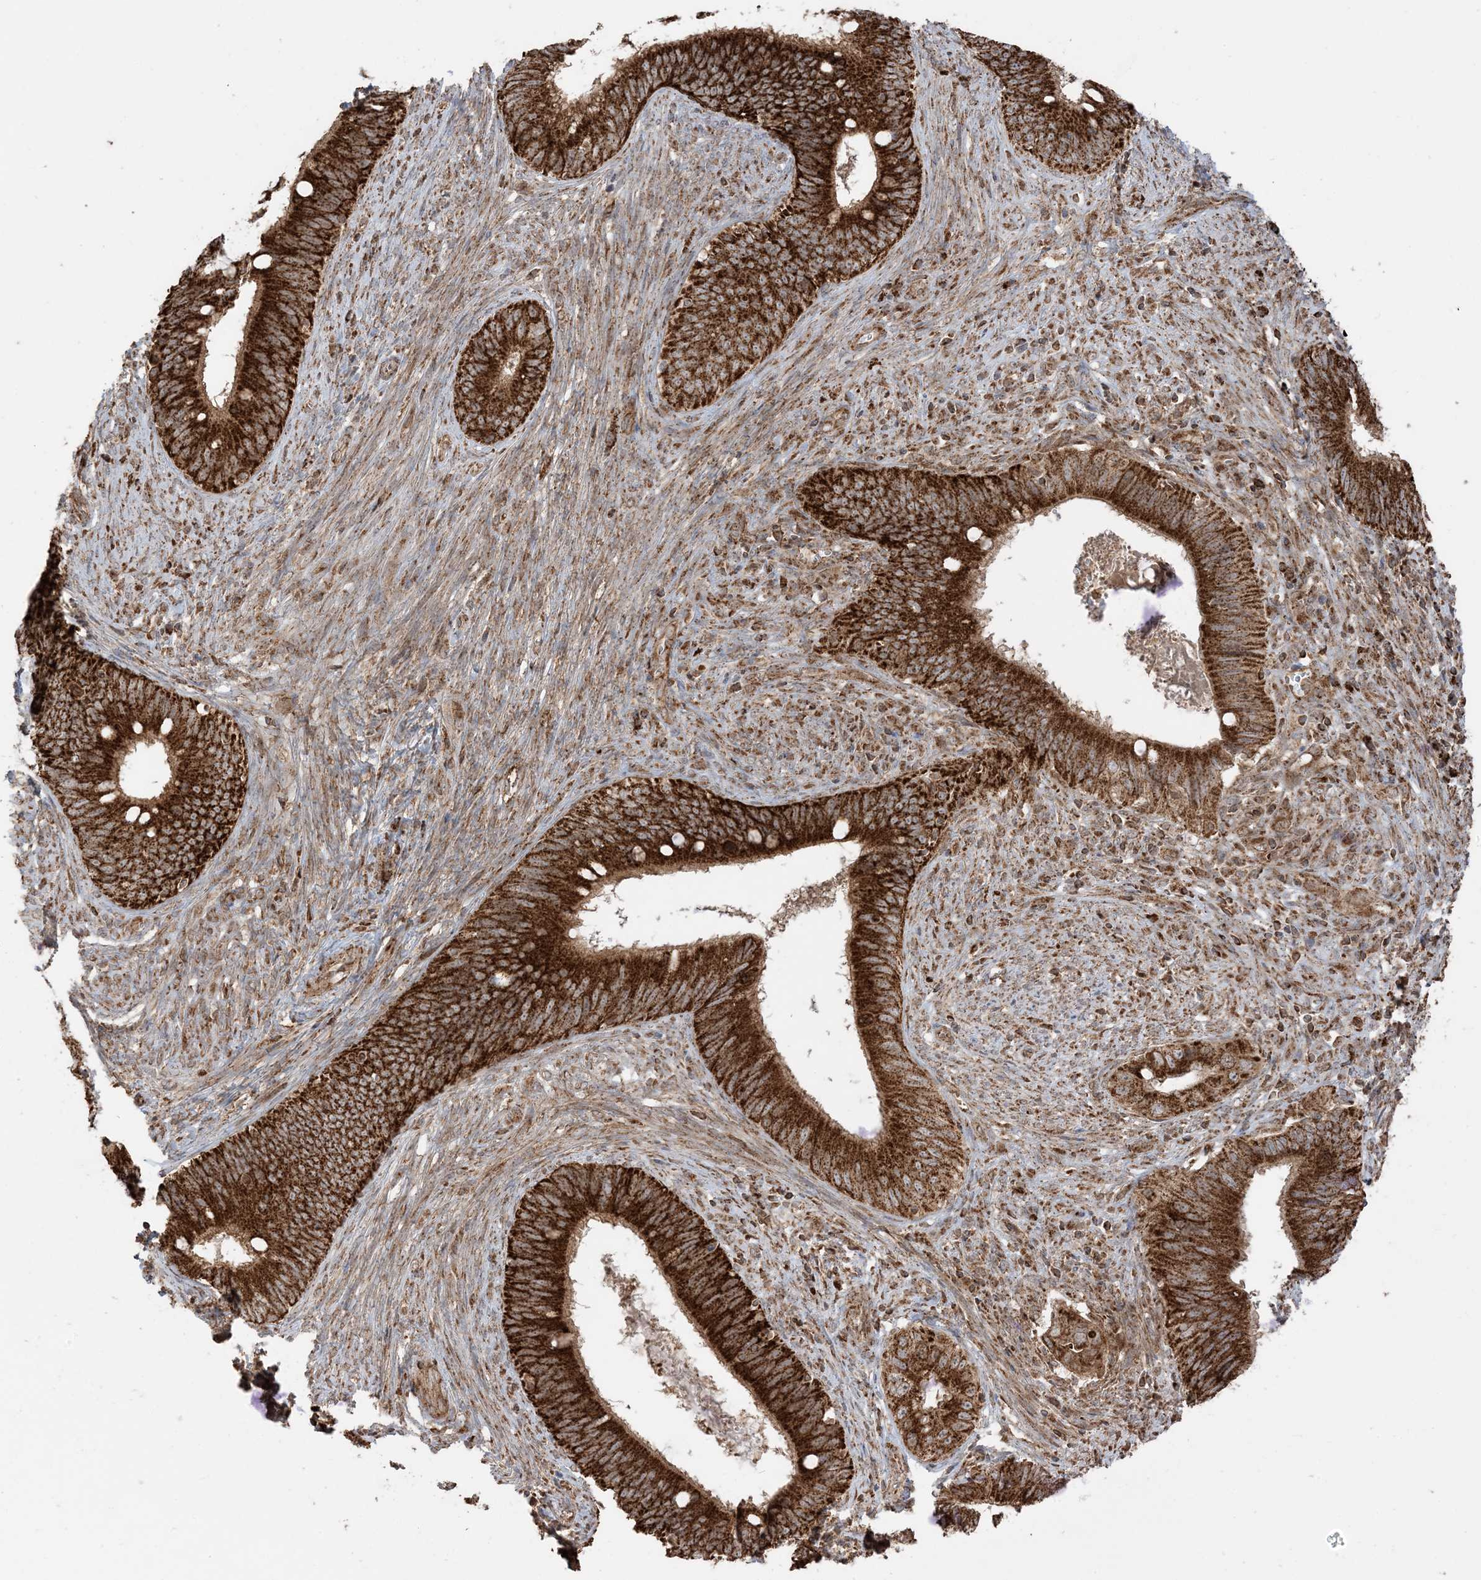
{"staining": {"intensity": "strong", "quantity": ">75%", "location": "cytoplasmic/membranous"}, "tissue": "cervical cancer", "cell_type": "Tumor cells", "image_type": "cancer", "snomed": [{"axis": "morphology", "description": "Adenocarcinoma, NOS"}, {"axis": "topography", "description": "Cervix"}], "caption": "Cervical cancer (adenocarcinoma) tissue exhibits strong cytoplasmic/membranous expression in about >75% of tumor cells, visualized by immunohistochemistry.", "gene": "N4BP3", "patient": {"sex": "female", "age": 42}}